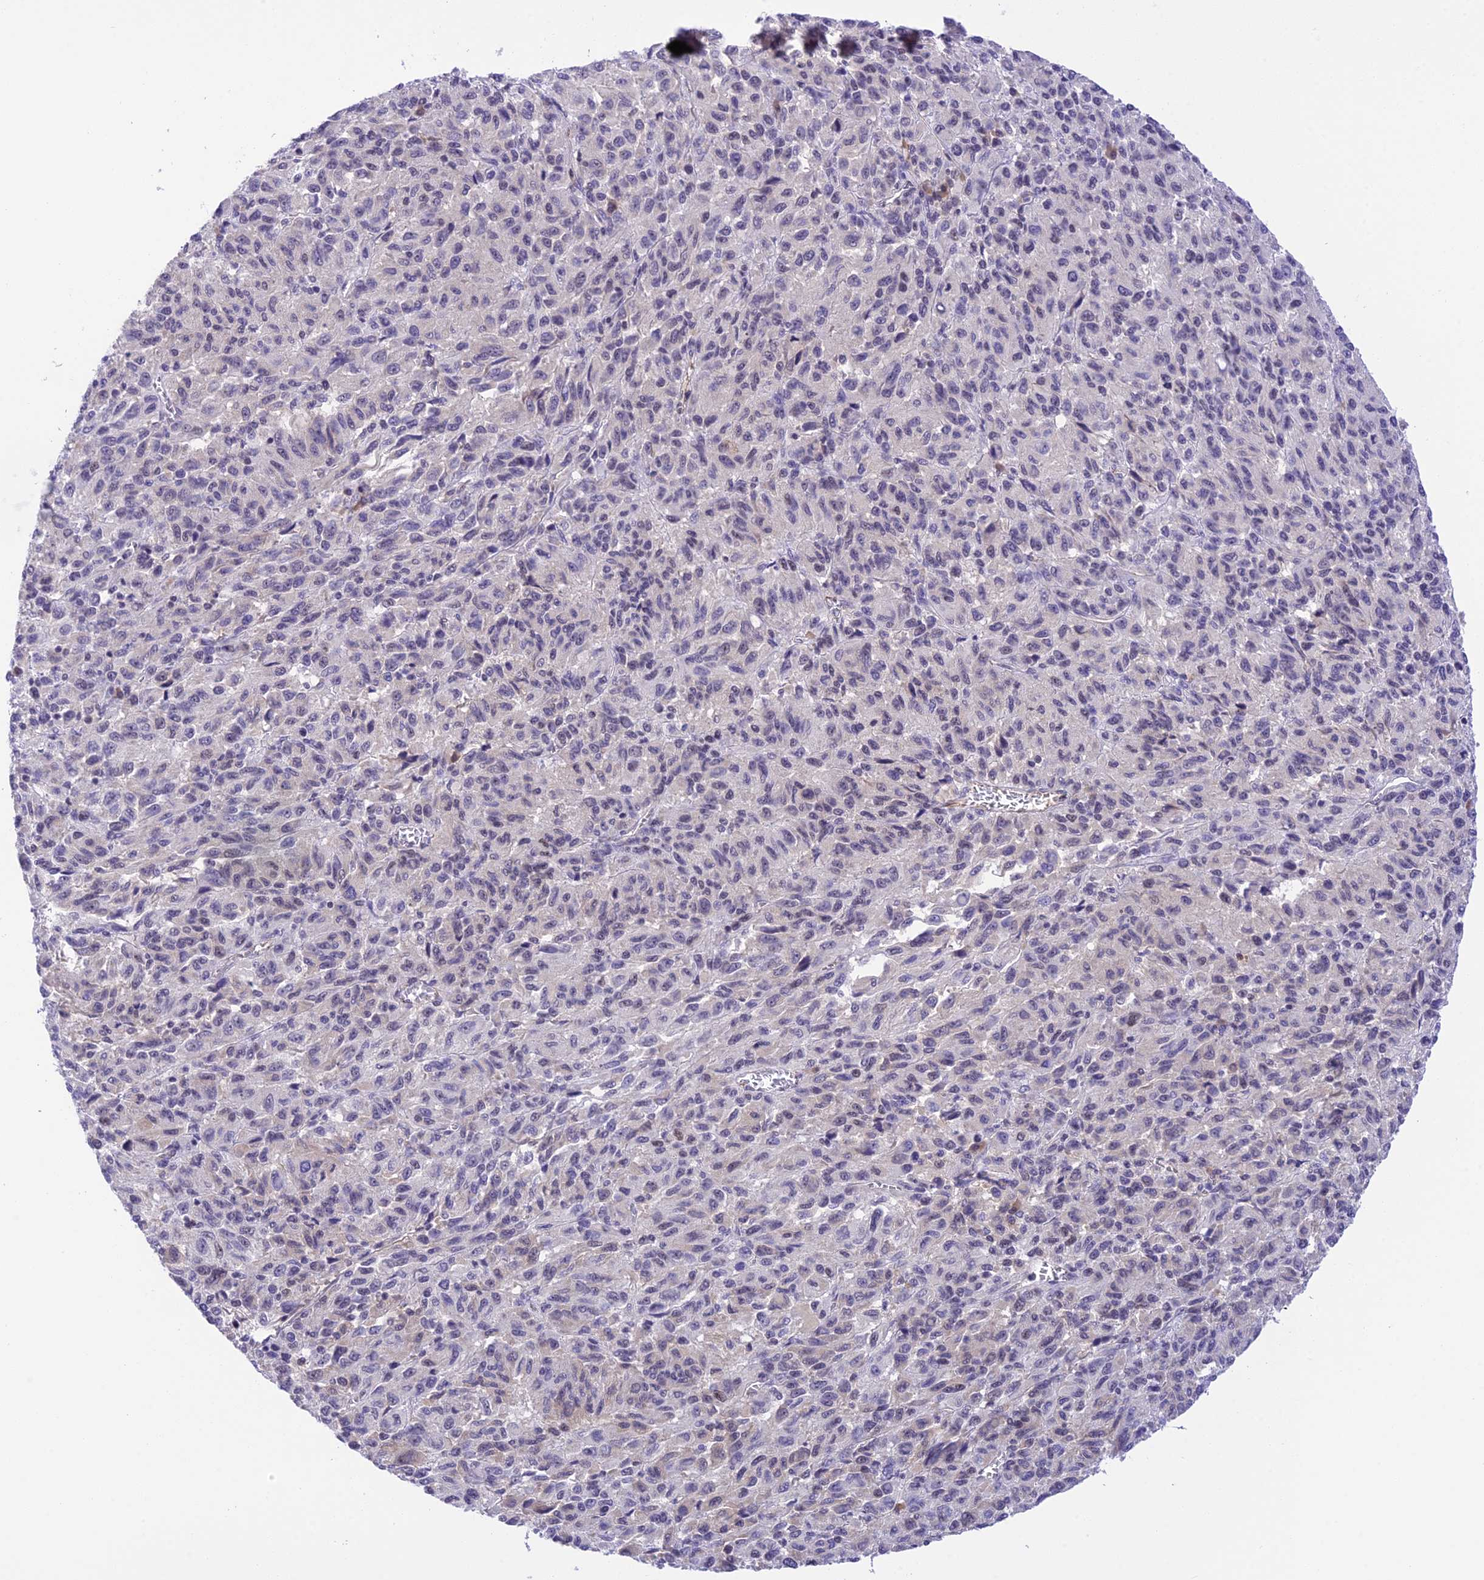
{"staining": {"intensity": "negative", "quantity": "none", "location": "none"}, "tissue": "melanoma", "cell_type": "Tumor cells", "image_type": "cancer", "snomed": [{"axis": "morphology", "description": "Malignant melanoma, Metastatic site"}, {"axis": "topography", "description": "Lung"}], "caption": "Immunohistochemical staining of human malignant melanoma (metastatic site) shows no significant staining in tumor cells. Nuclei are stained in blue.", "gene": "THAP11", "patient": {"sex": "male", "age": 64}}